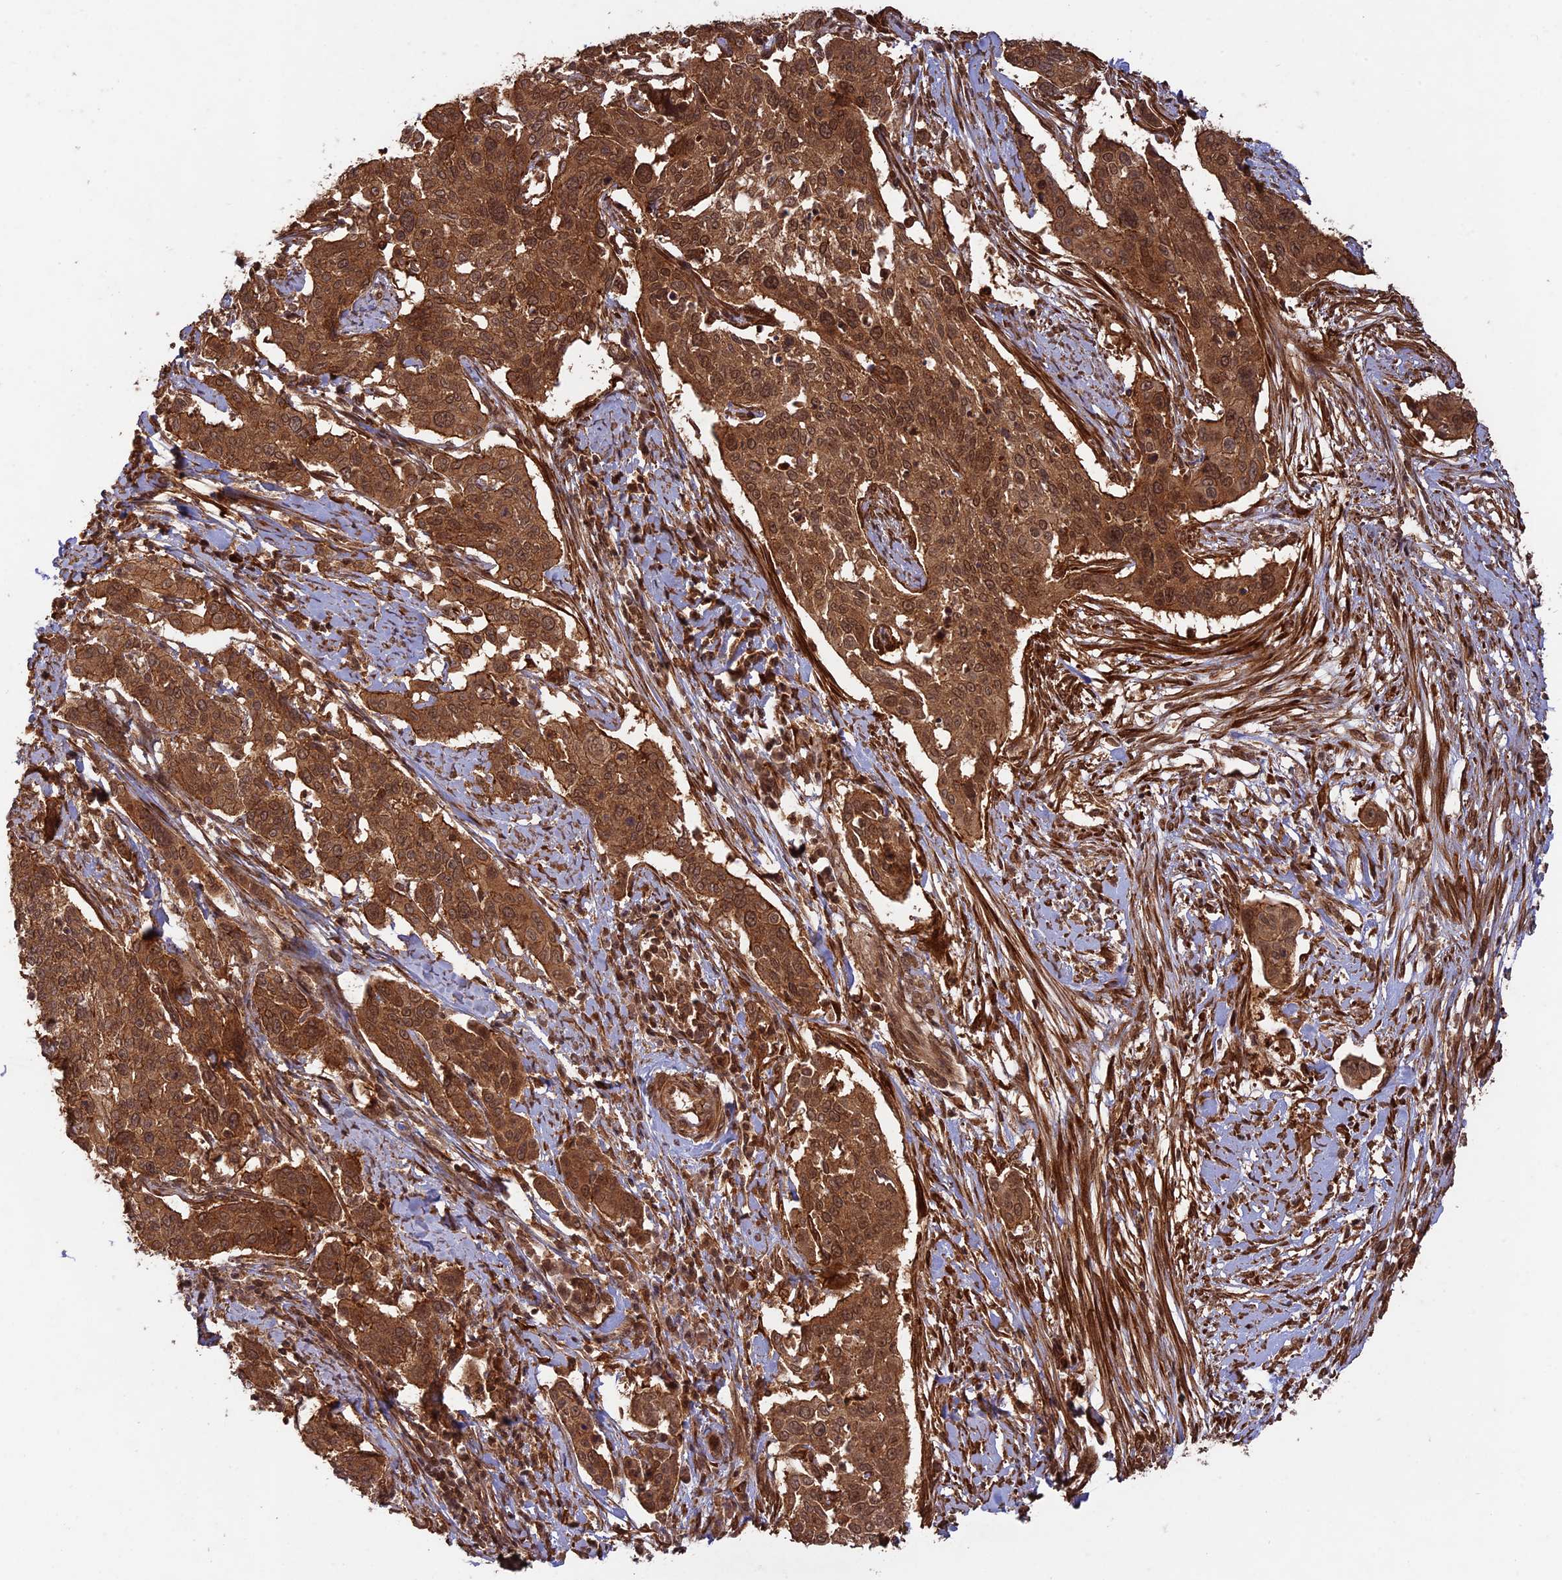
{"staining": {"intensity": "strong", "quantity": ">75%", "location": "cytoplasmic/membranous,nuclear"}, "tissue": "cervical cancer", "cell_type": "Tumor cells", "image_type": "cancer", "snomed": [{"axis": "morphology", "description": "Squamous cell carcinoma, NOS"}, {"axis": "topography", "description": "Cervix"}], "caption": "Tumor cells display high levels of strong cytoplasmic/membranous and nuclear staining in about >75% of cells in cervical squamous cell carcinoma.", "gene": "CCDC174", "patient": {"sex": "female", "age": 44}}